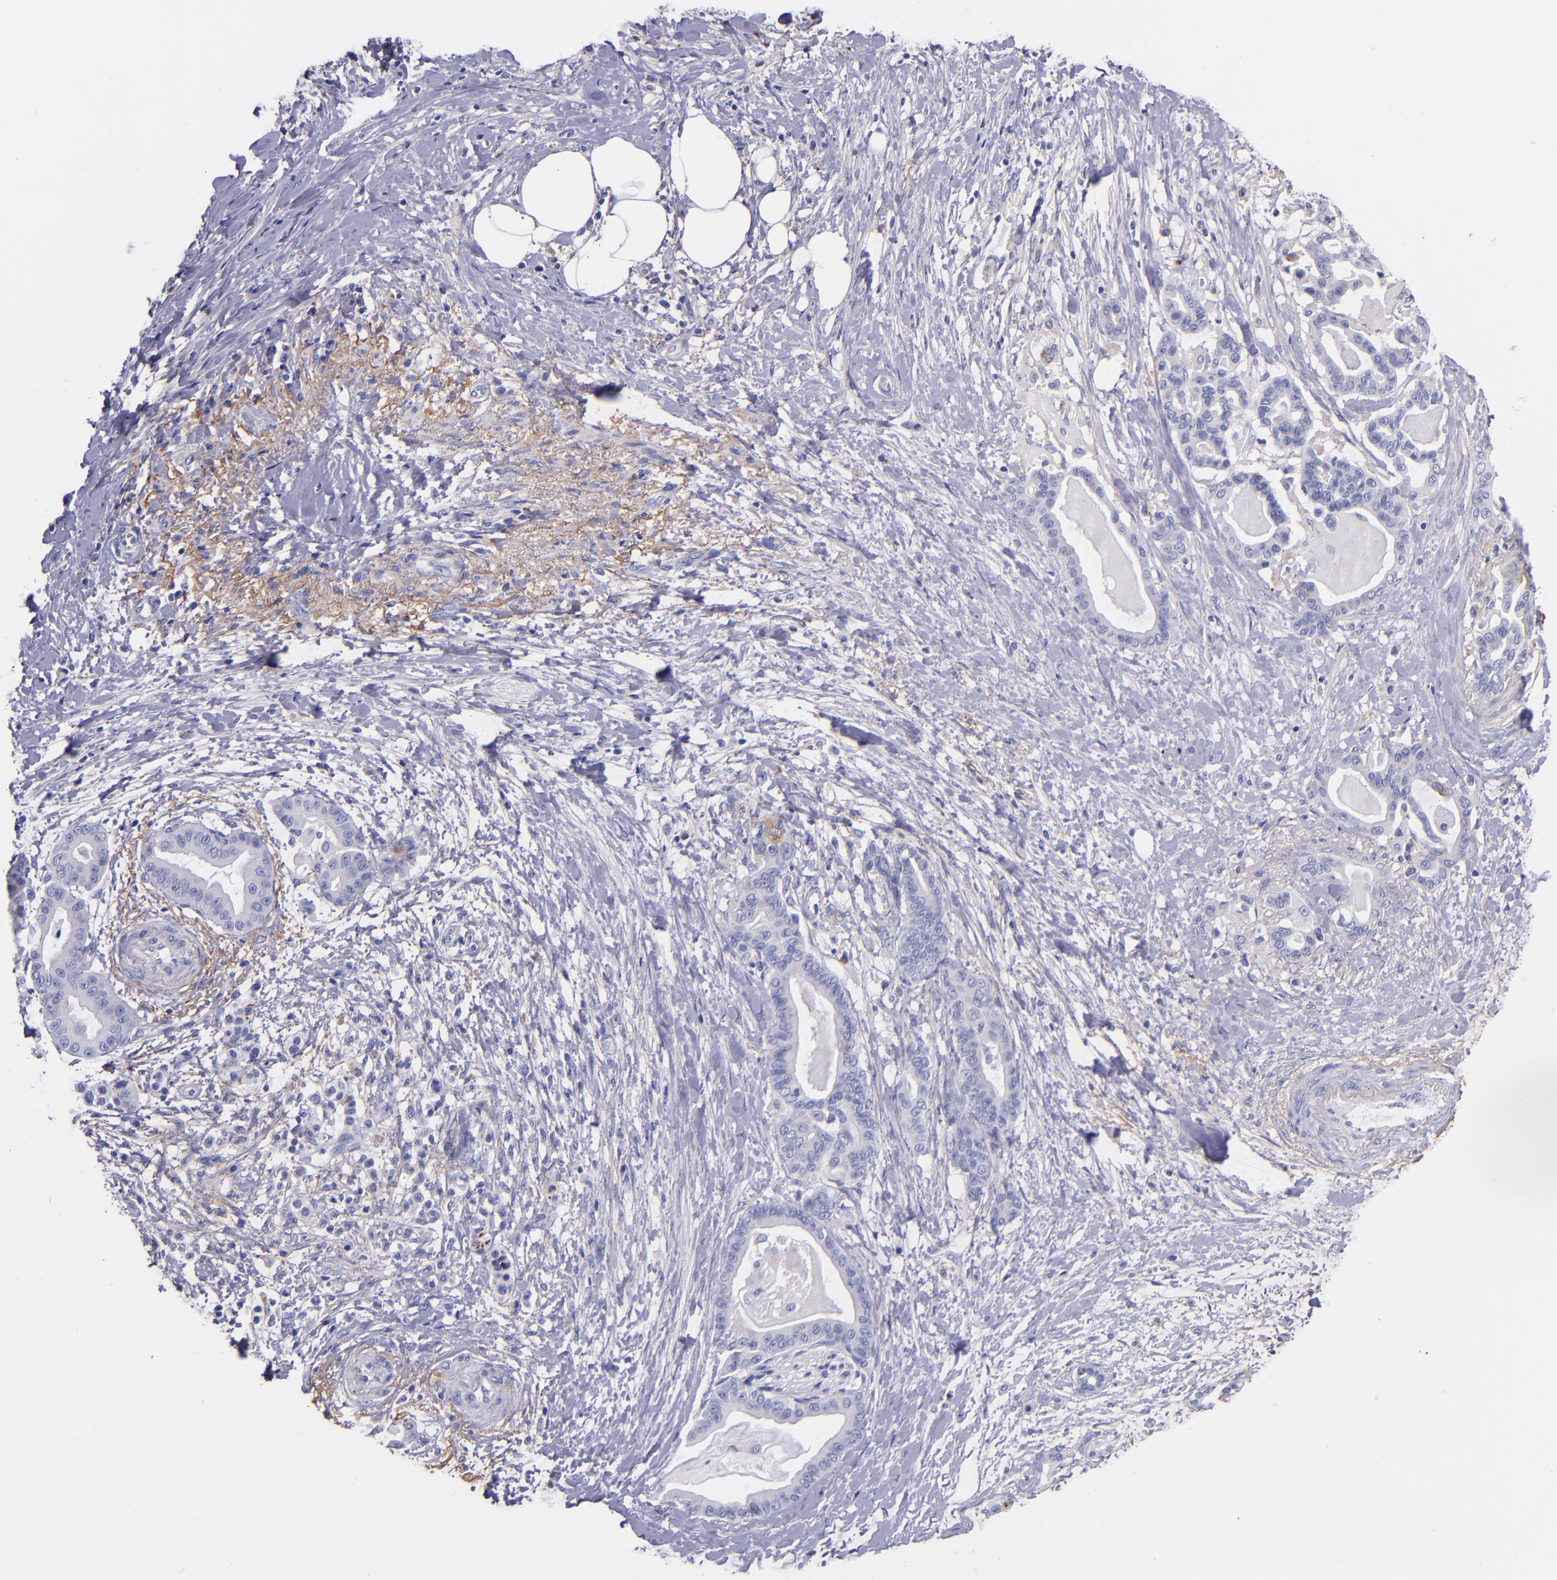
{"staining": {"intensity": "negative", "quantity": "none", "location": "none"}, "tissue": "pancreatic cancer", "cell_type": "Tumor cells", "image_type": "cancer", "snomed": [{"axis": "morphology", "description": "Adenocarcinoma, NOS"}, {"axis": "topography", "description": "Pancreas"}], "caption": "The immunohistochemistry photomicrograph has no significant expression in tumor cells of pancreatic cancer tissue. (Stains: DAB IHC with hematoxylin counter stain, Microscopy: brightfield microscopy at high magnification).", "gene": "IVL", "patient": {"sex": "male", "age": 63}}